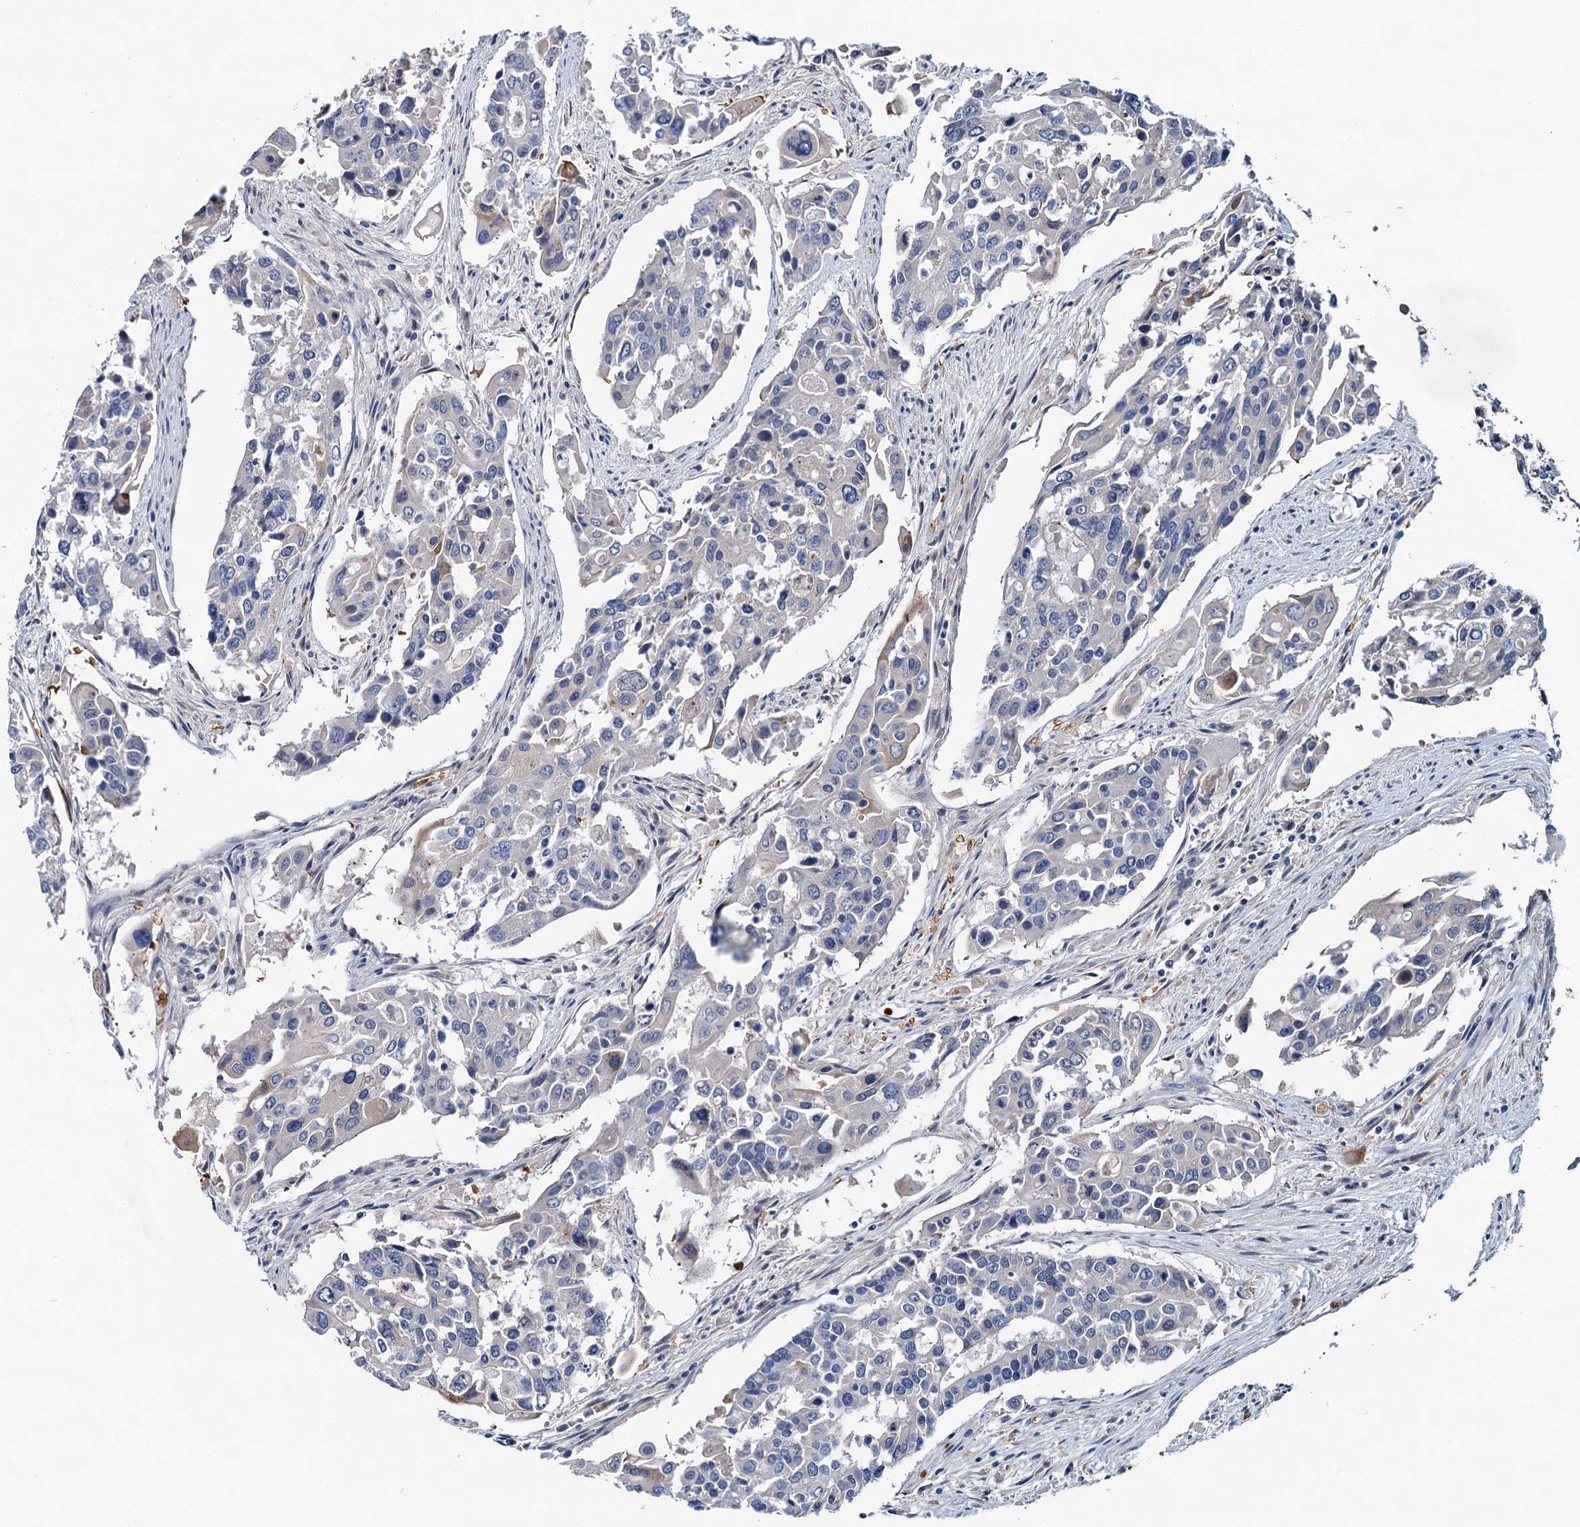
{"staining": {"intensity": "negative", "quantity": "none", "location": "none"}, "tissue": "colorectal cancer", "cell_type": "Tumor cells", "image_type": "cancer", "snomed": [{"axis": "morphology", "description": "Adenocarcinoma, NOS"}, {"axis": "topography", "description": "Colon"}], "caption": "There is no significant staining in tumor cells of colorectal adenocarcinoma.", "gene": "ATG2A", "patient": {"sex": "male", "age": 77}}